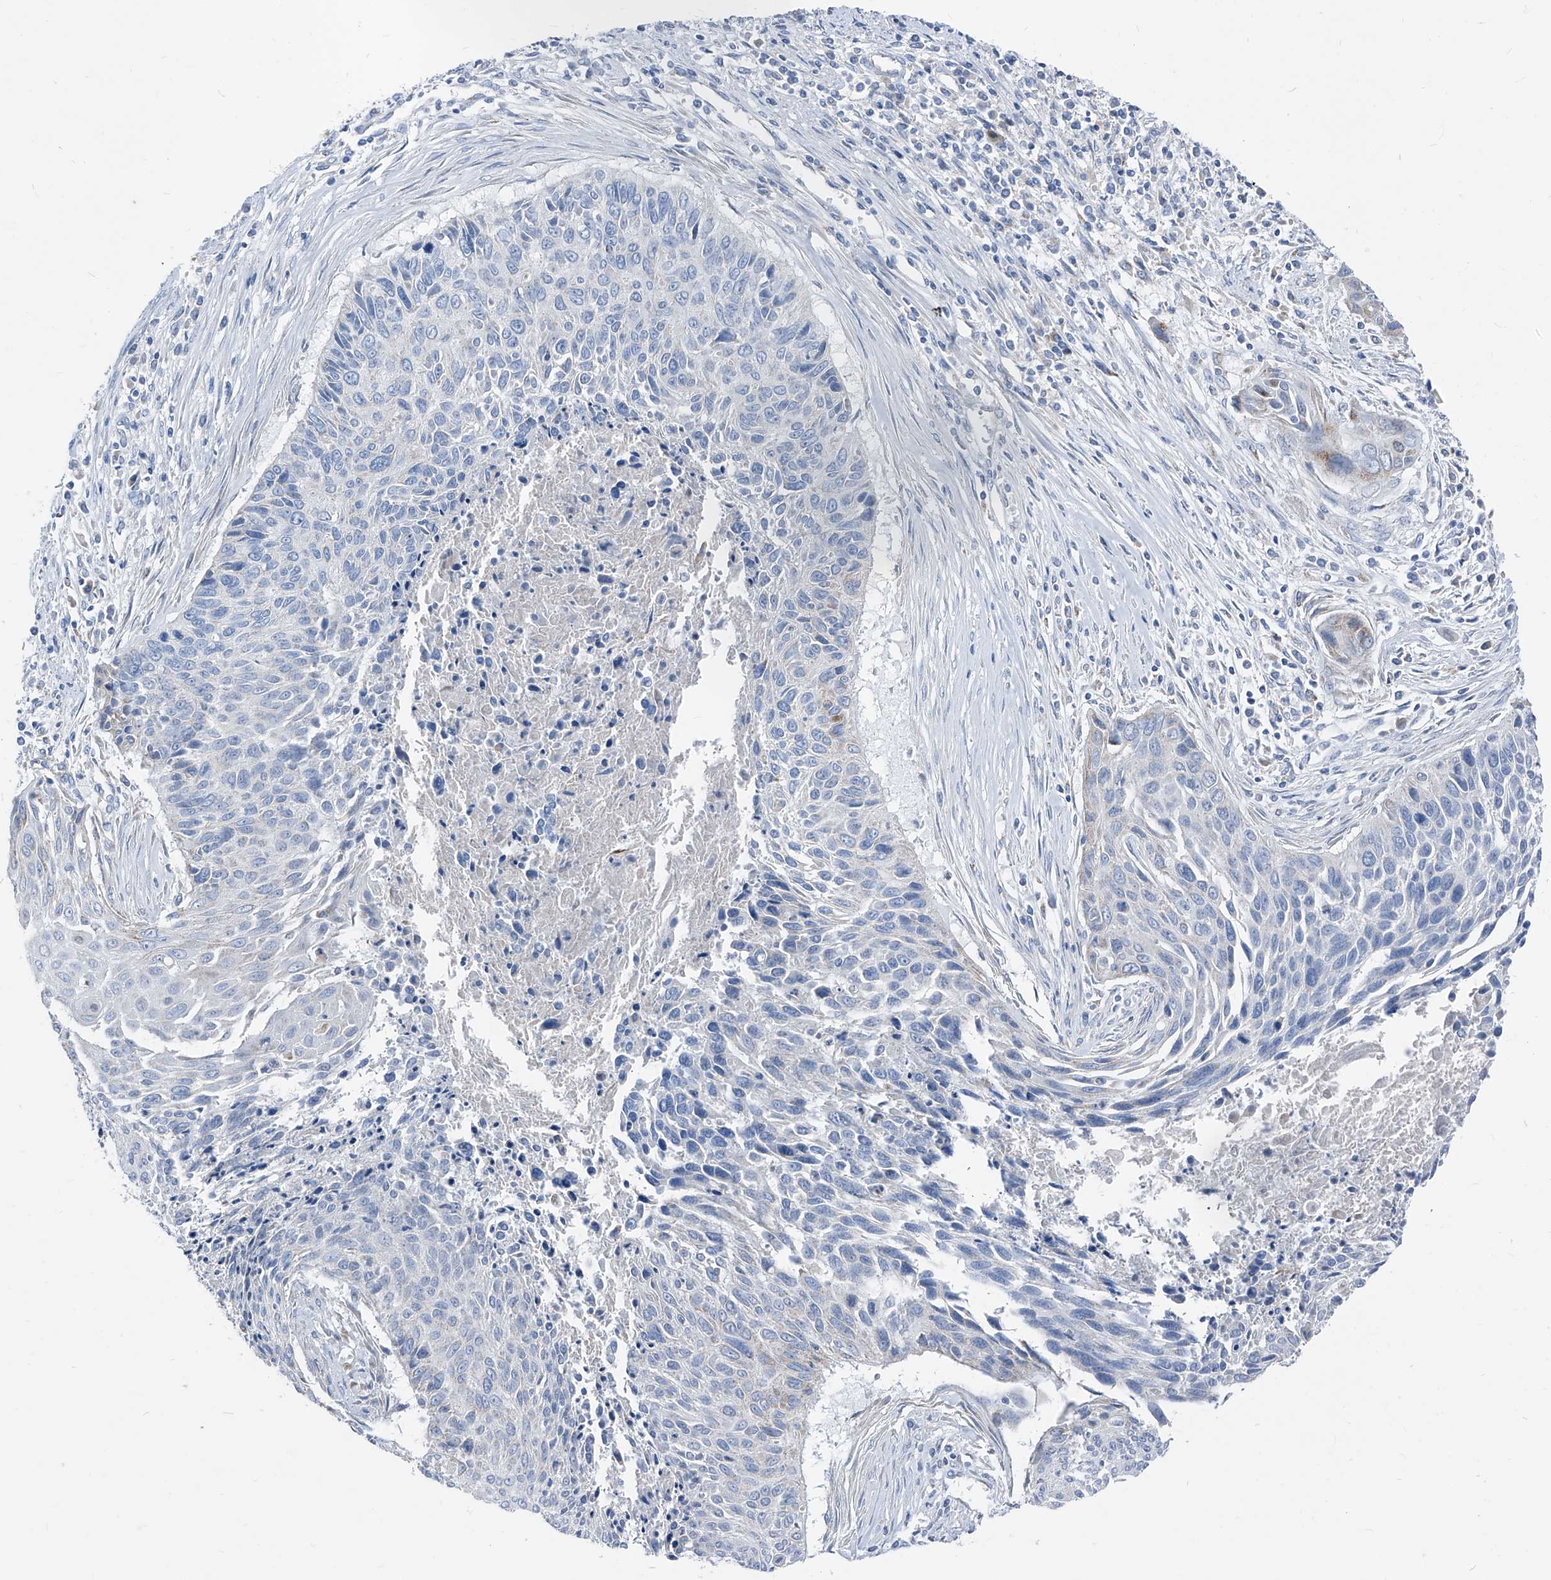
{"staining": {"intensity": "negative", "quantity": "none", "location": "none"}, "tissue": "cervical cancer", "cell_type": "Tumor cells", "image_type": "cancer", "snomed": [{"axis": "morphology", "description": "Squamous cell carcinoma, NOS"}, {"axis": "topography", "description": "Cervix"}], "caption": "A micrograph of human squamous cell carcinoma (cervical) is negative for staining in tumor cells.", "gene": "AGPS", "patient": {"sex": "female", "age": 55}}